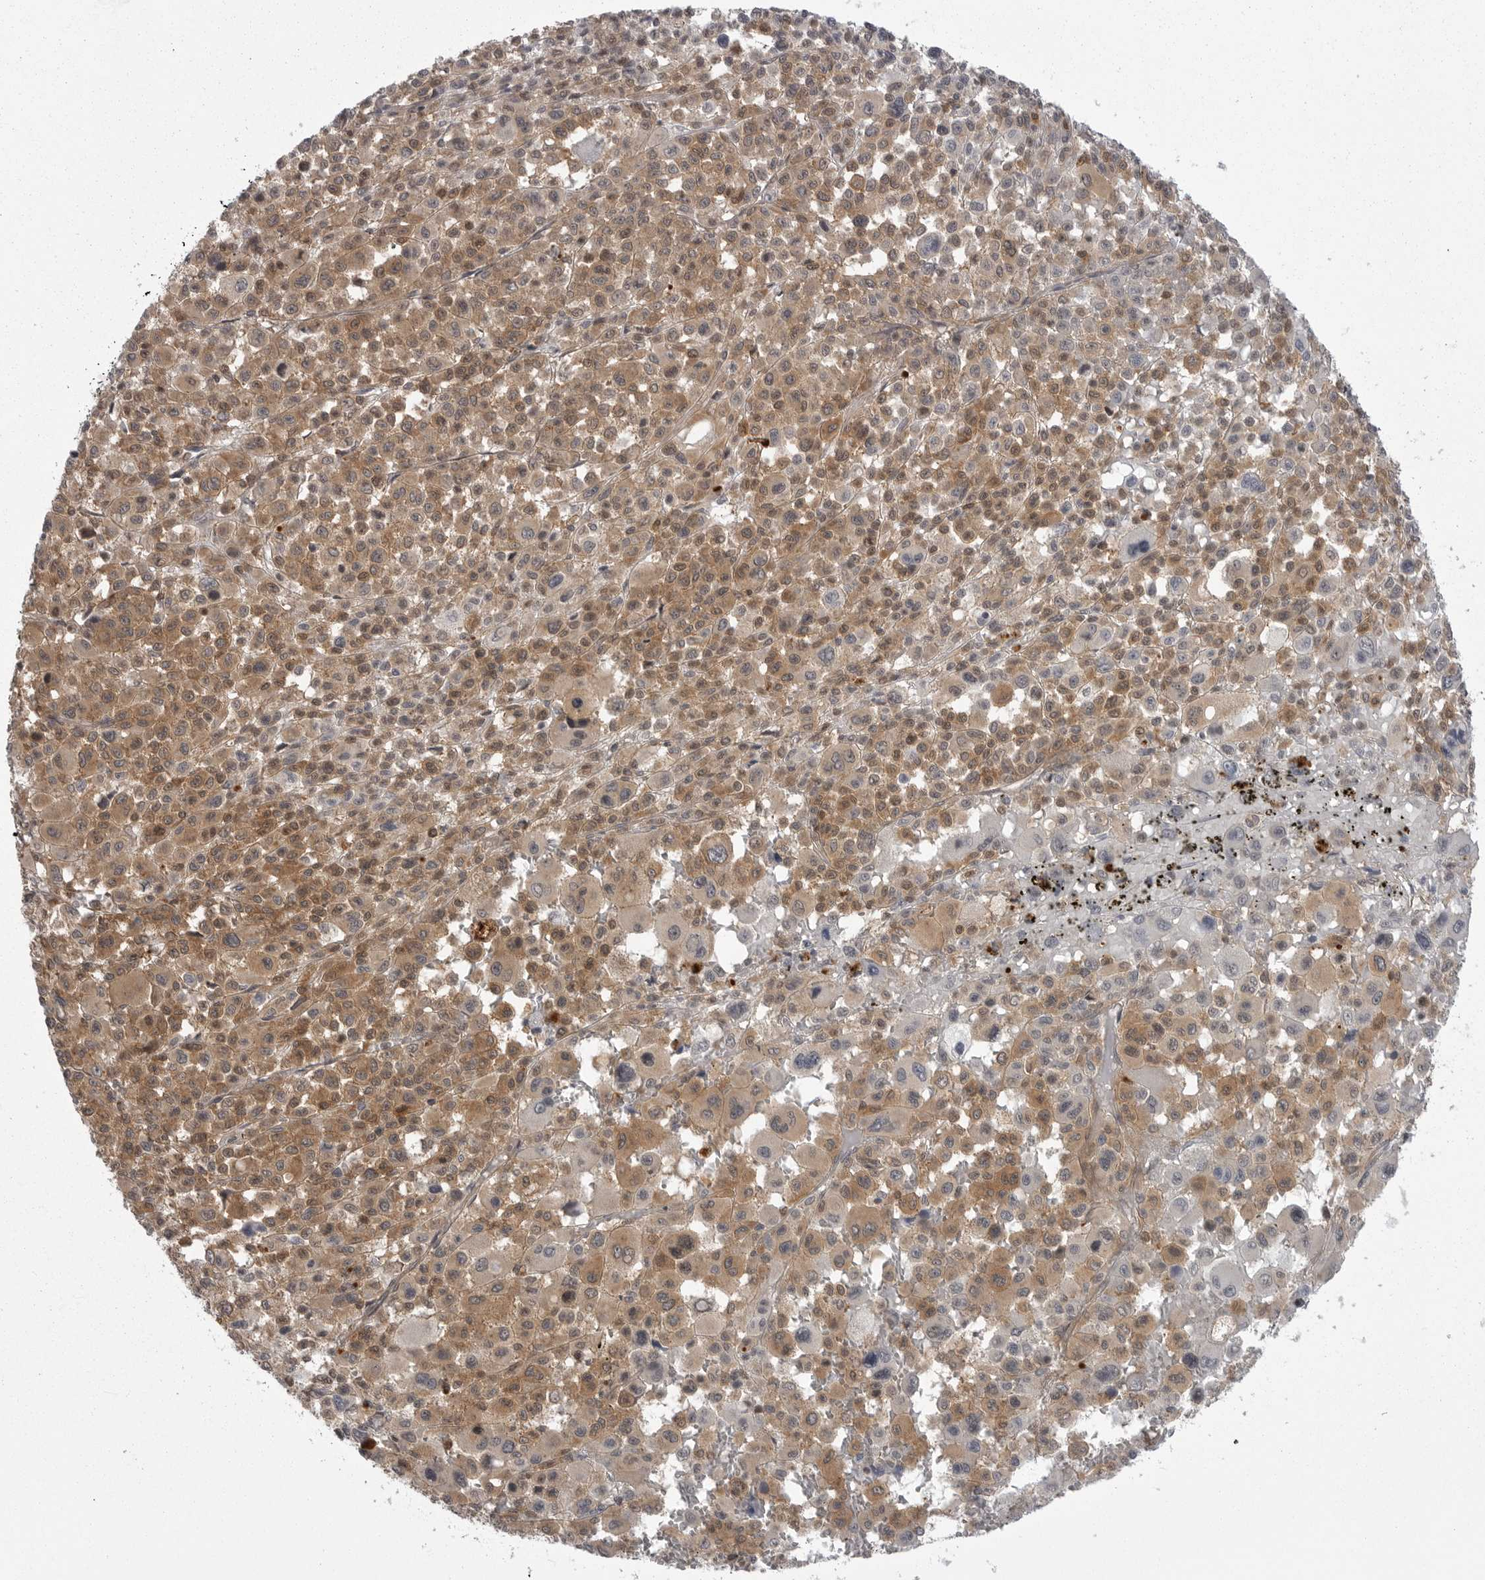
{"staining": {"intensity": "moderate", "quantity": ">75%", "location": "cytoplasmic/membranous"}, "tissue": "melanoma", "cell_type": "Tumor cells", "image_type": "cancer", "snomed": [{"axis": "morphology", "description": "Malignant melanoma, Metastatic site"}, {"axis": "topography", "description": "Skin"}], "caption": "A micrograph of melanoma stained for a protein reveals moderate cytoplasmic/membranous brown staining in tumor cells. The staining is performed using DAB (3,3'-diaminobenzidine) brown chromogen to label protein expression. The nuclei are counter-stained blue using hematoxylin.", "gene": "STK24", "patient": {"sex": "female", "age": 74}}